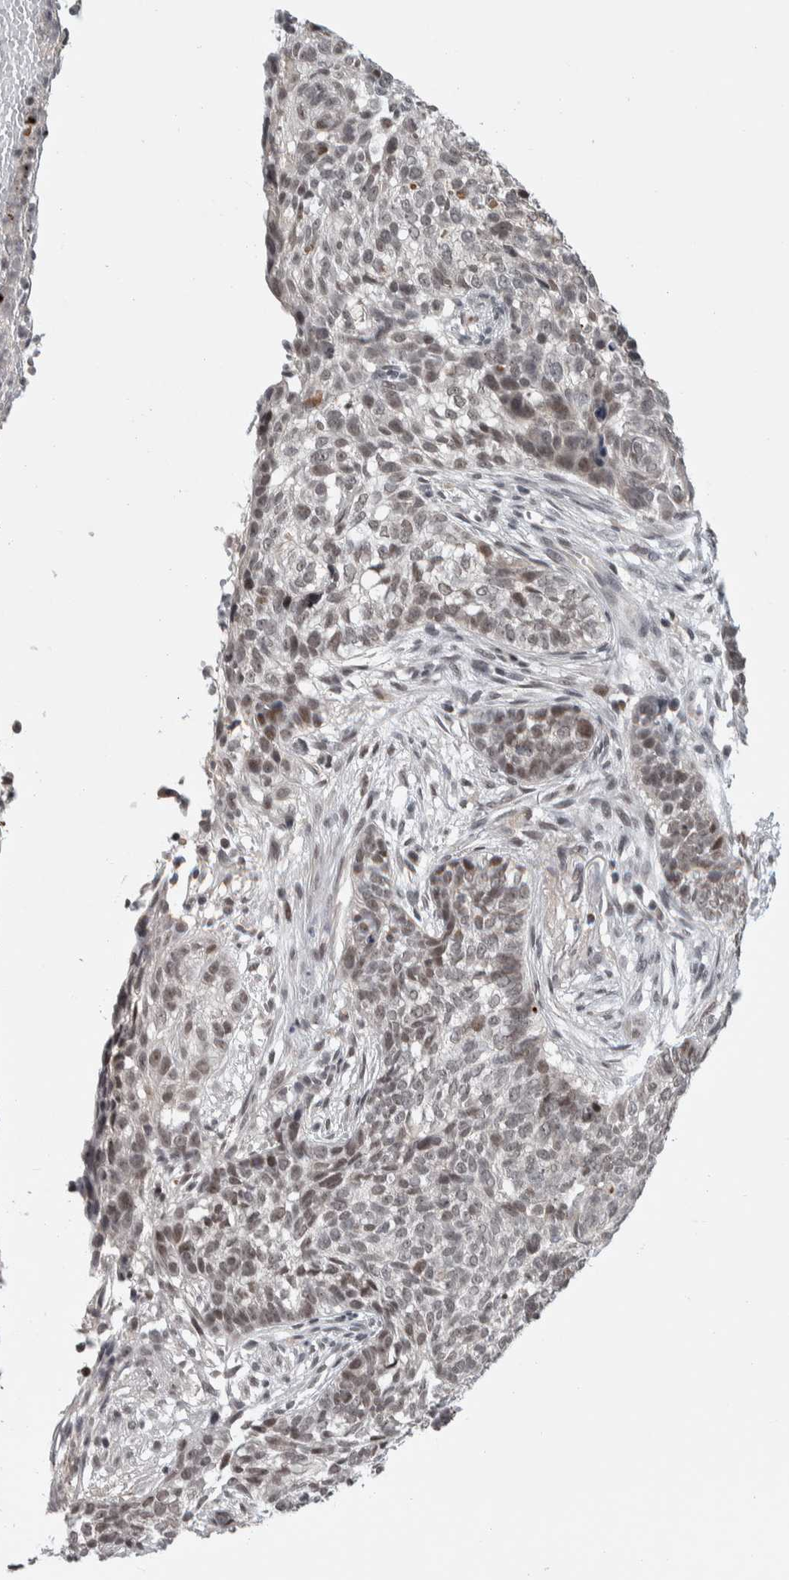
{"staining": {"intensity": "weak", "quantity": ">75%", "location": "nuclear"}, "tissue": "skin cancer", "cell_type": "Tumor cells", "image_type": "cancer", "snomed": [{"axis": "morphology", "description": "Basal cell carcinoma"}, {"axis": "topography", "description": "Skin"}], "caption": "Immunohistochemistry (DAB (3,3'-diaminobenzidine)) staining of human basal cell carcinoma (skin) demonstrates weak nuclear protein expression in approximately >75% of tumor cells. (brown staining indicates protein expression, while blue staining denotes nuclei).", "gene": "ZSCAN21", "patient": {"sex": "male", "age": 85}}